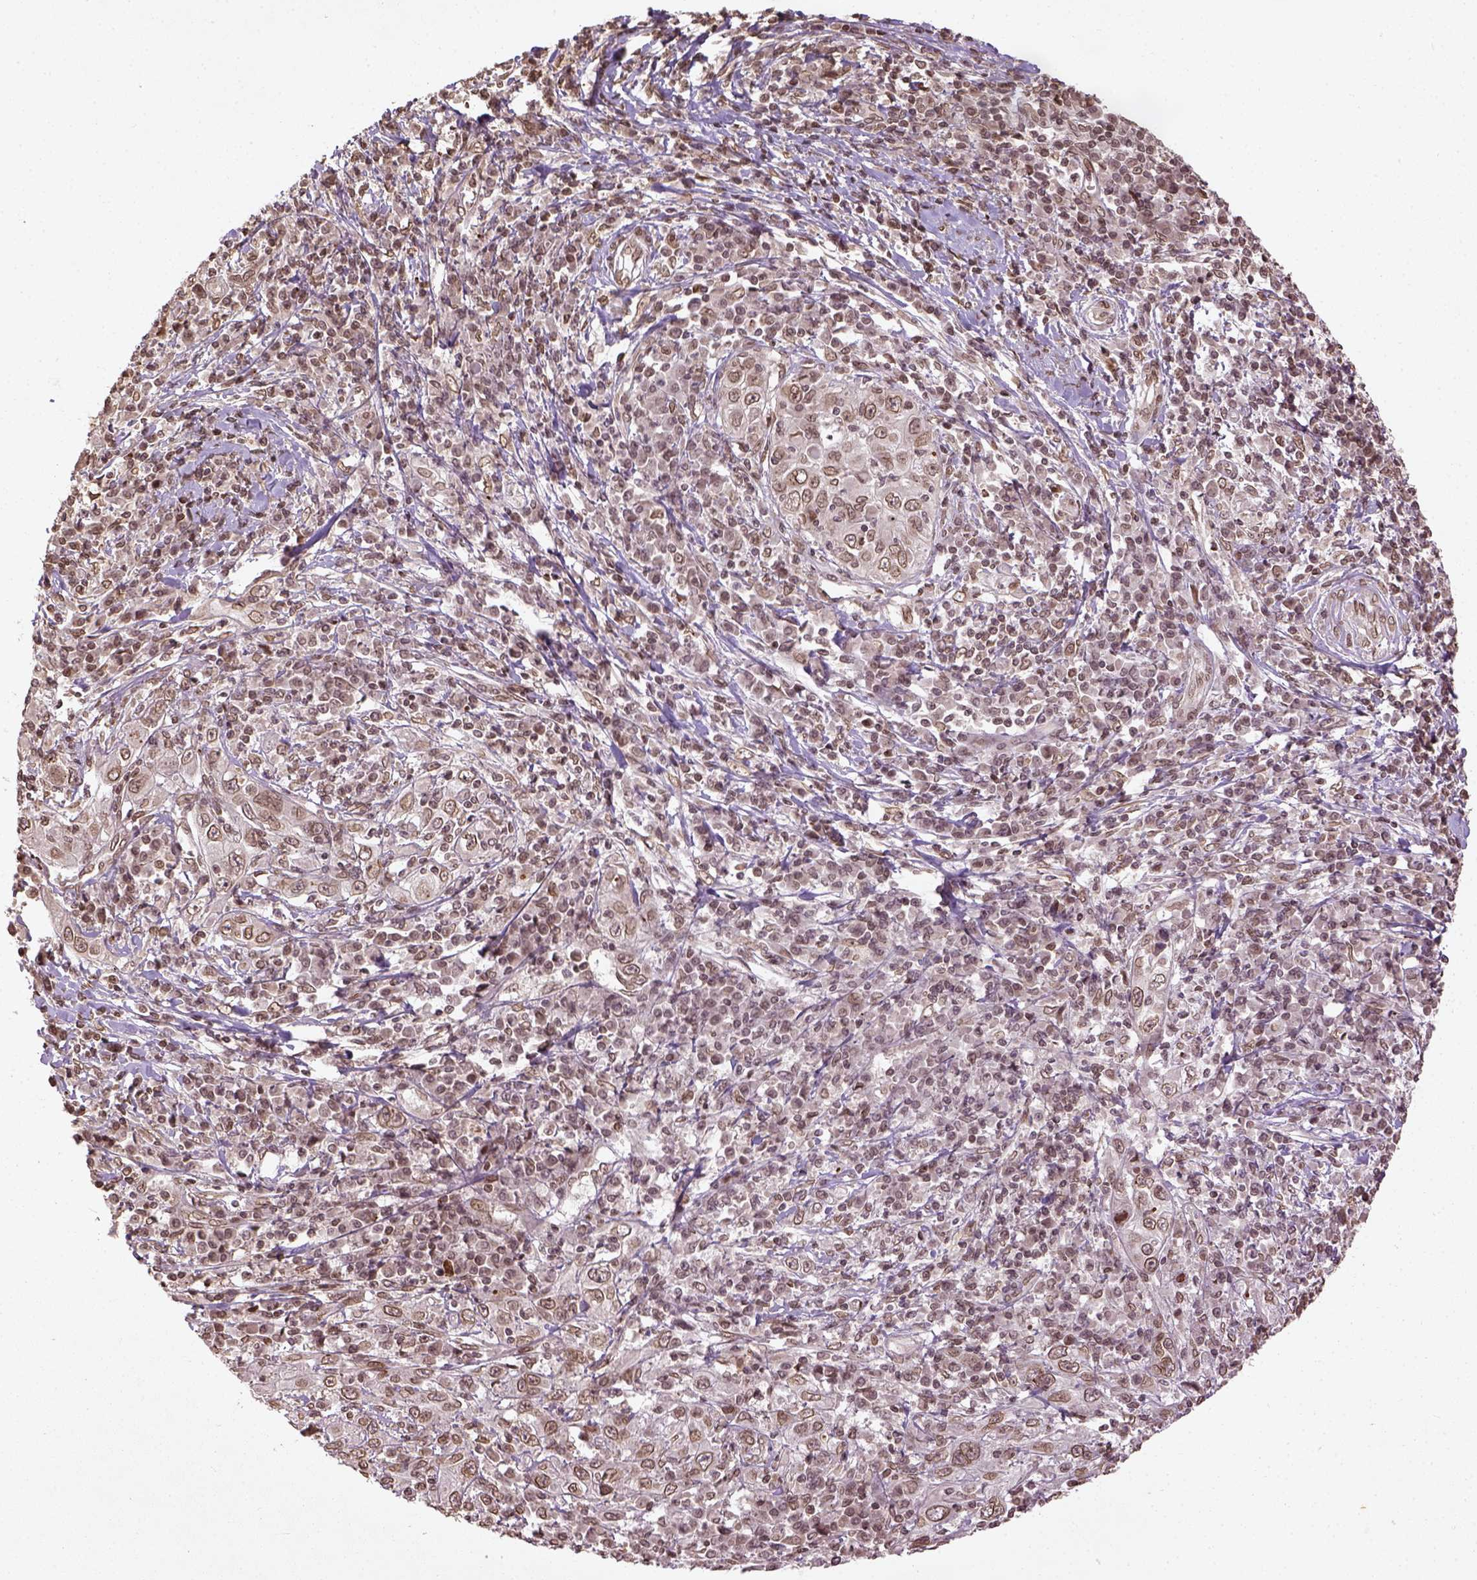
{"staining": {"intensity": "moderate", "quantity": ">75%", "location": "nuclear"}, "tissue": "cervical cancer", "cell_type": "Tumor cells", "image_type": "cancer", "snomed": [{"axis": "morphology", "description": "Squamous cell carcinoma, NOS"}, {"axis": "topography", "description": "Cervix"}], "caption": "This is an image of immunohistochemistry staining of squamous cell carcinoma (cervical), which shows moderate staining in the nuclear of tumor cells.", "gene": "BANF1", "patient": {"sex": "female", "age": 46}}